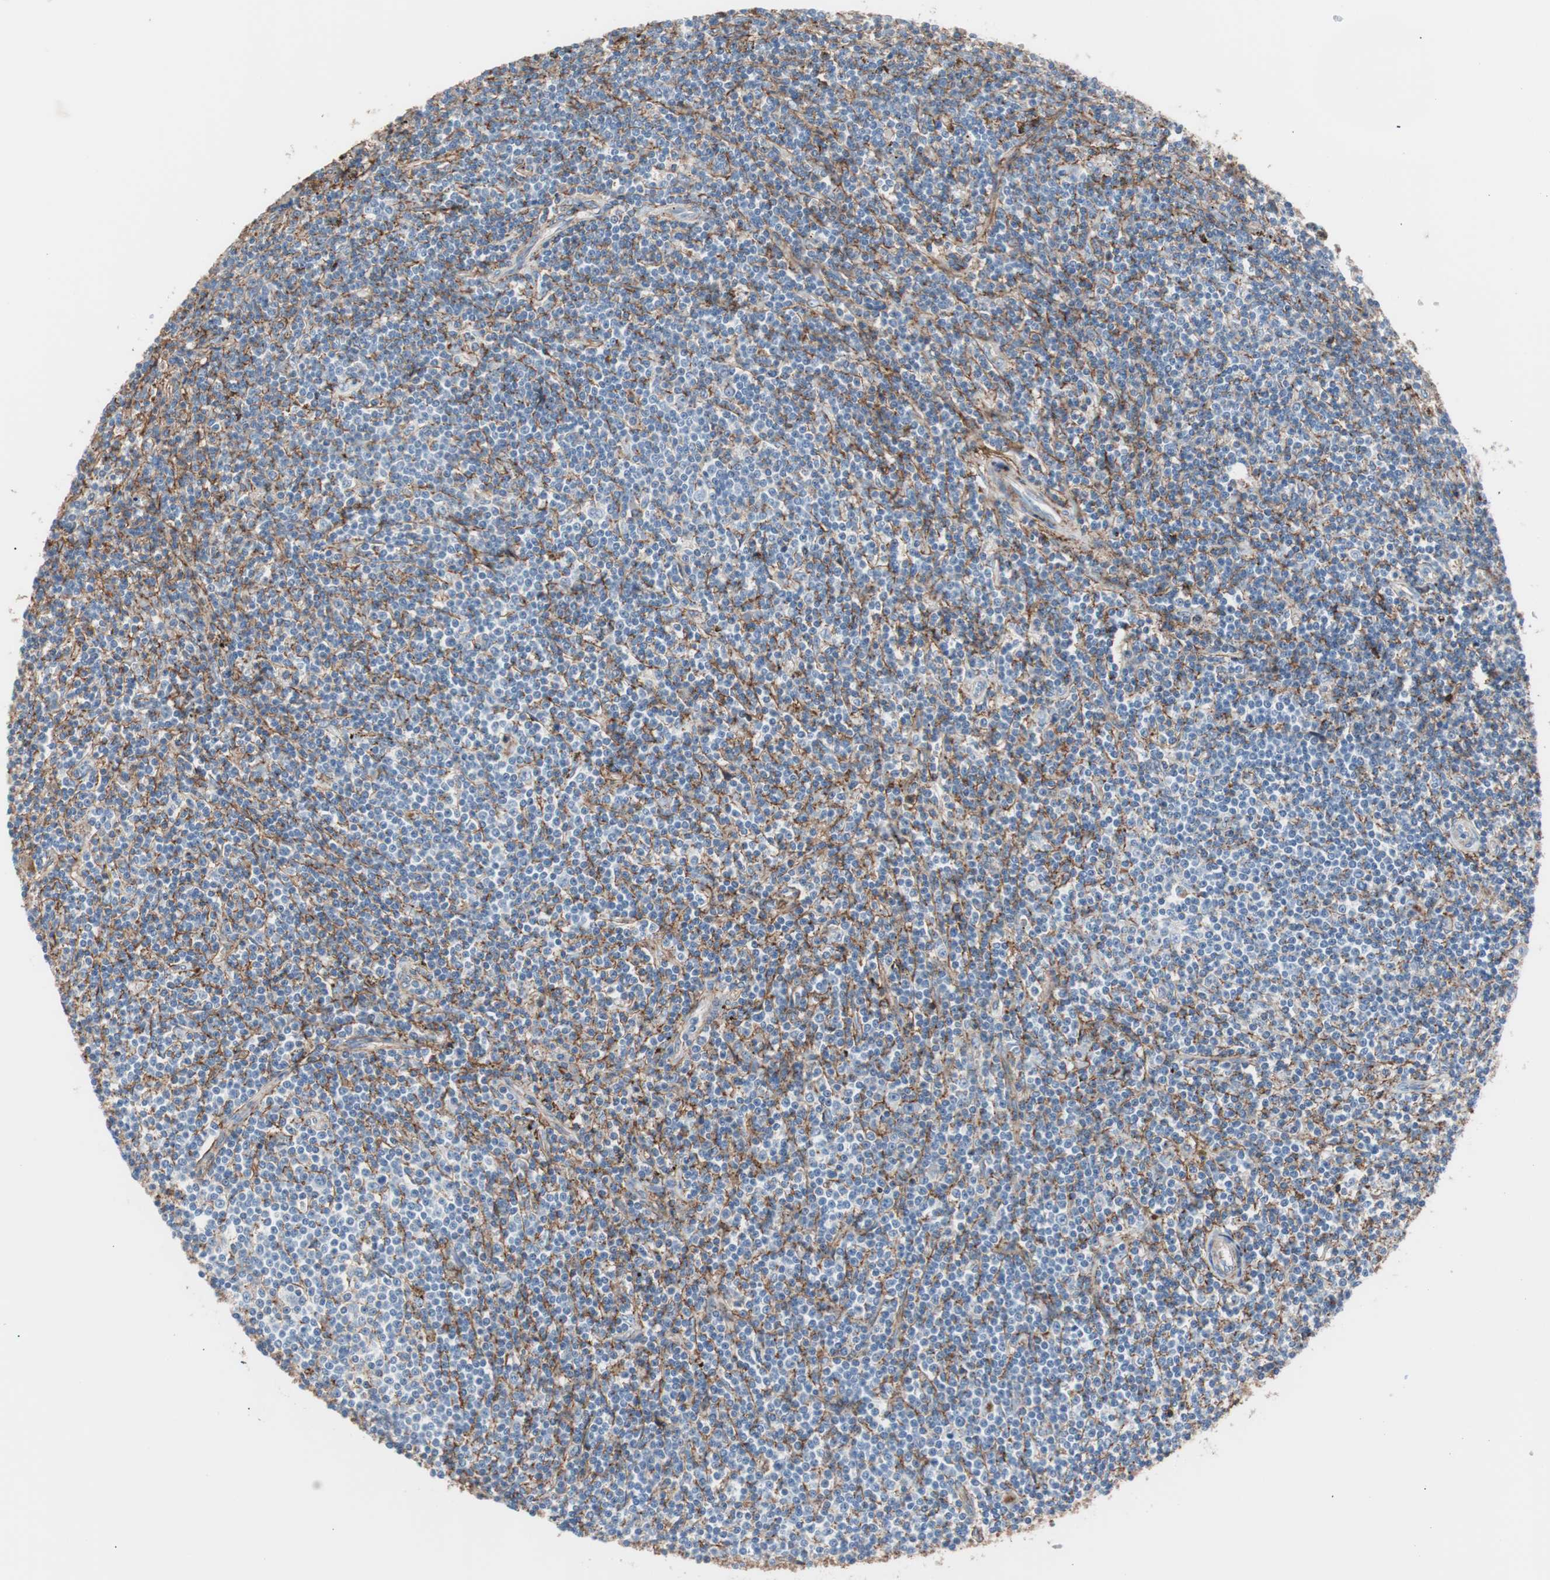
{"staining": {"intensity": "negative", "quantity": "none", "location": "none"}, "tissue": "lymphoma", "cell_type": "Tumor cells", "image_type": "cancer", "snomed": [{"axis": "morphology", "description": "Malignant lymphoma, non-Hodgkin's type, Low grade"}, {"axis": "topography", "description": "Spleen"}], "caption": "This is a histopathology image of immunohistochemistry (IHC) staining of malignant lymphoma, non-Hodgkin's type (low-grade), which shows no positivity in tumor cells. The staining is performed using DAB brown chromogen with nuclei counter-stained in using hematoxylin.", "gene": "CD81", "patient": {"sex": "male", "age": 76}}